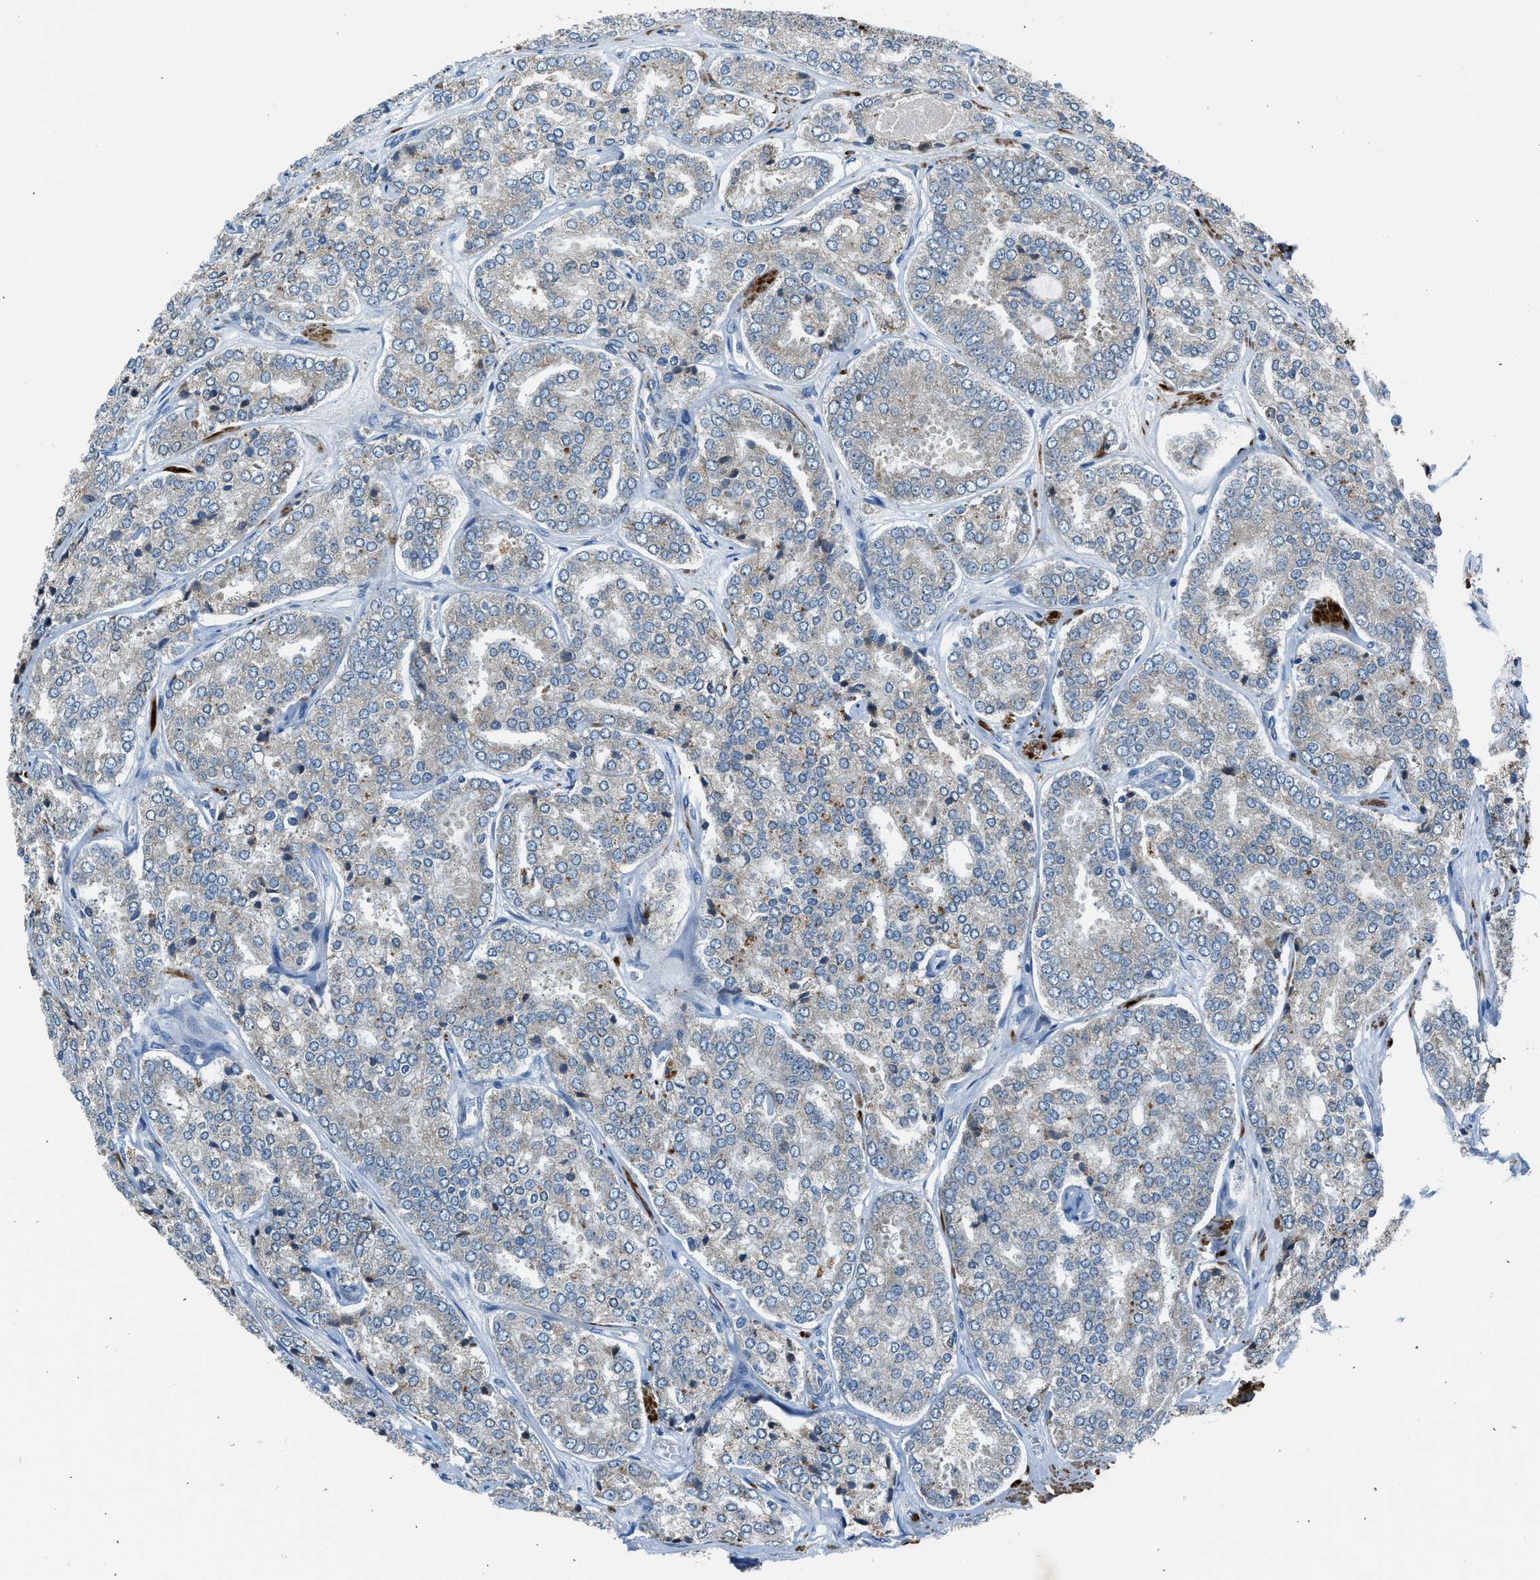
{"staining": {"intensity": "weak", "quantity": "<25%", "location": "cytoplasmic/membranous"}, "tissue": "prostate cancer", "cell_type": "Tumor cells", "image_type": "cancer", "snomed": [{"axis": "morphology", "description": "Adenocarcinoma, High grade"}, {"axis": "topography", "description": "Prostate"}], "caption": "DAB immunohistochemical staining of adenocarcinoma (high-grade) (prostate) demonstrates no significant positivity in tumor cells. (Stains: DAB (3,3'-diaminobenzidine) immunohistochemistry with hematoxylin counter stain, Microscopy: brightfield microscopy at high magnification).", "gene": "LMBR1", "patient": {"sex": "male", "age": 65}}